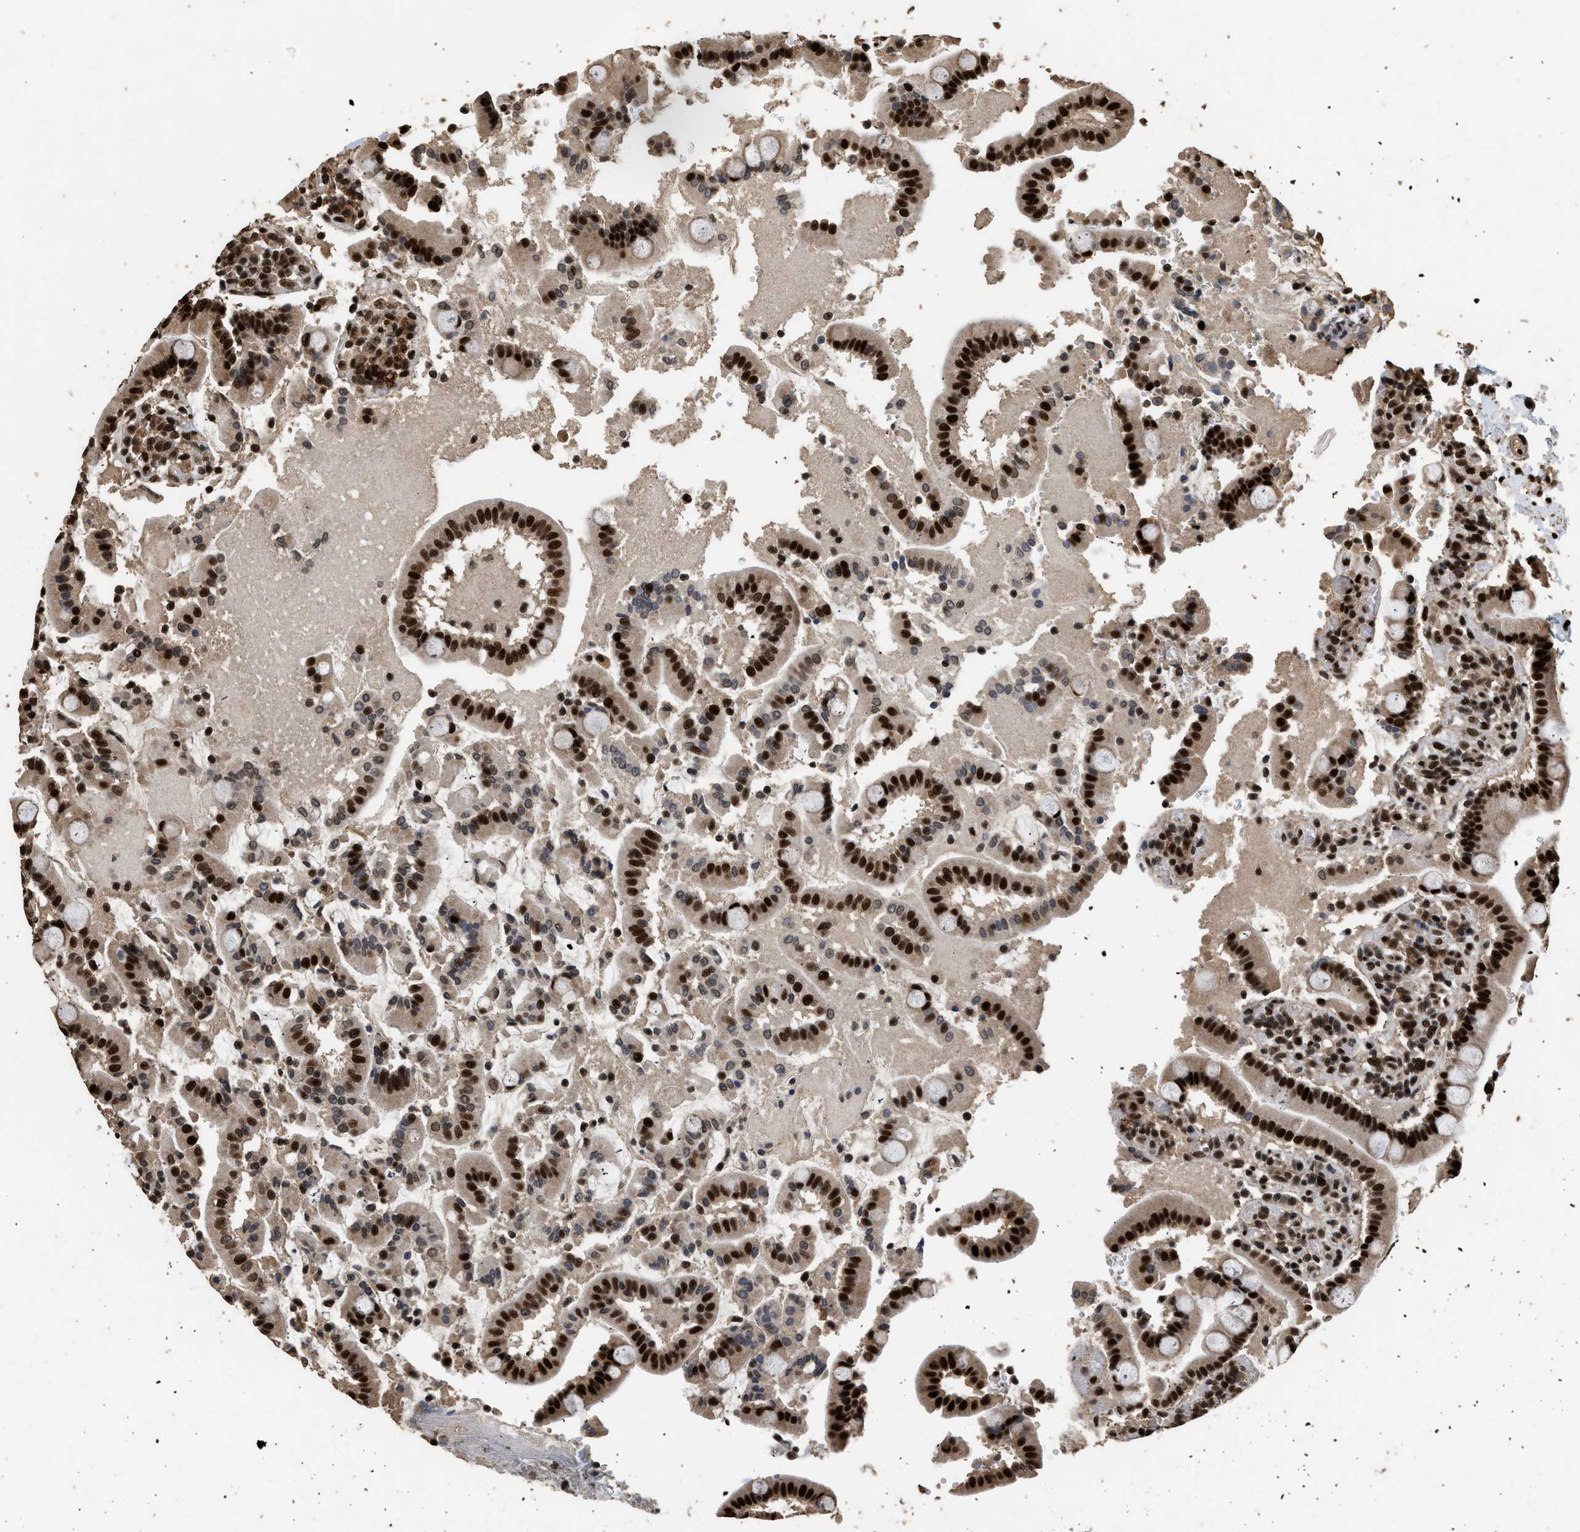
{"staining": {"intensity": "strong", "quantity": ">75%", "location": "nuclear"}, "tissue": "duodenum", "cell_type": "Glandular cells", "image_type": "normal", "snomed": [{"axis": "morphology", "description": "Normal tissue, NOS"}, {"axis": "topography", "description": "Small intestine, NOS"}], "caption": "IHC histopathology image of benign duodenum: duodenum stained using IHC shows high levels of strong protein expression localized specifically in the nuclear of glandular cells, appearing as a nuclear brown color.", "gene": "PPP4R3B", "patient": {"sex": "female", "age": 71}}